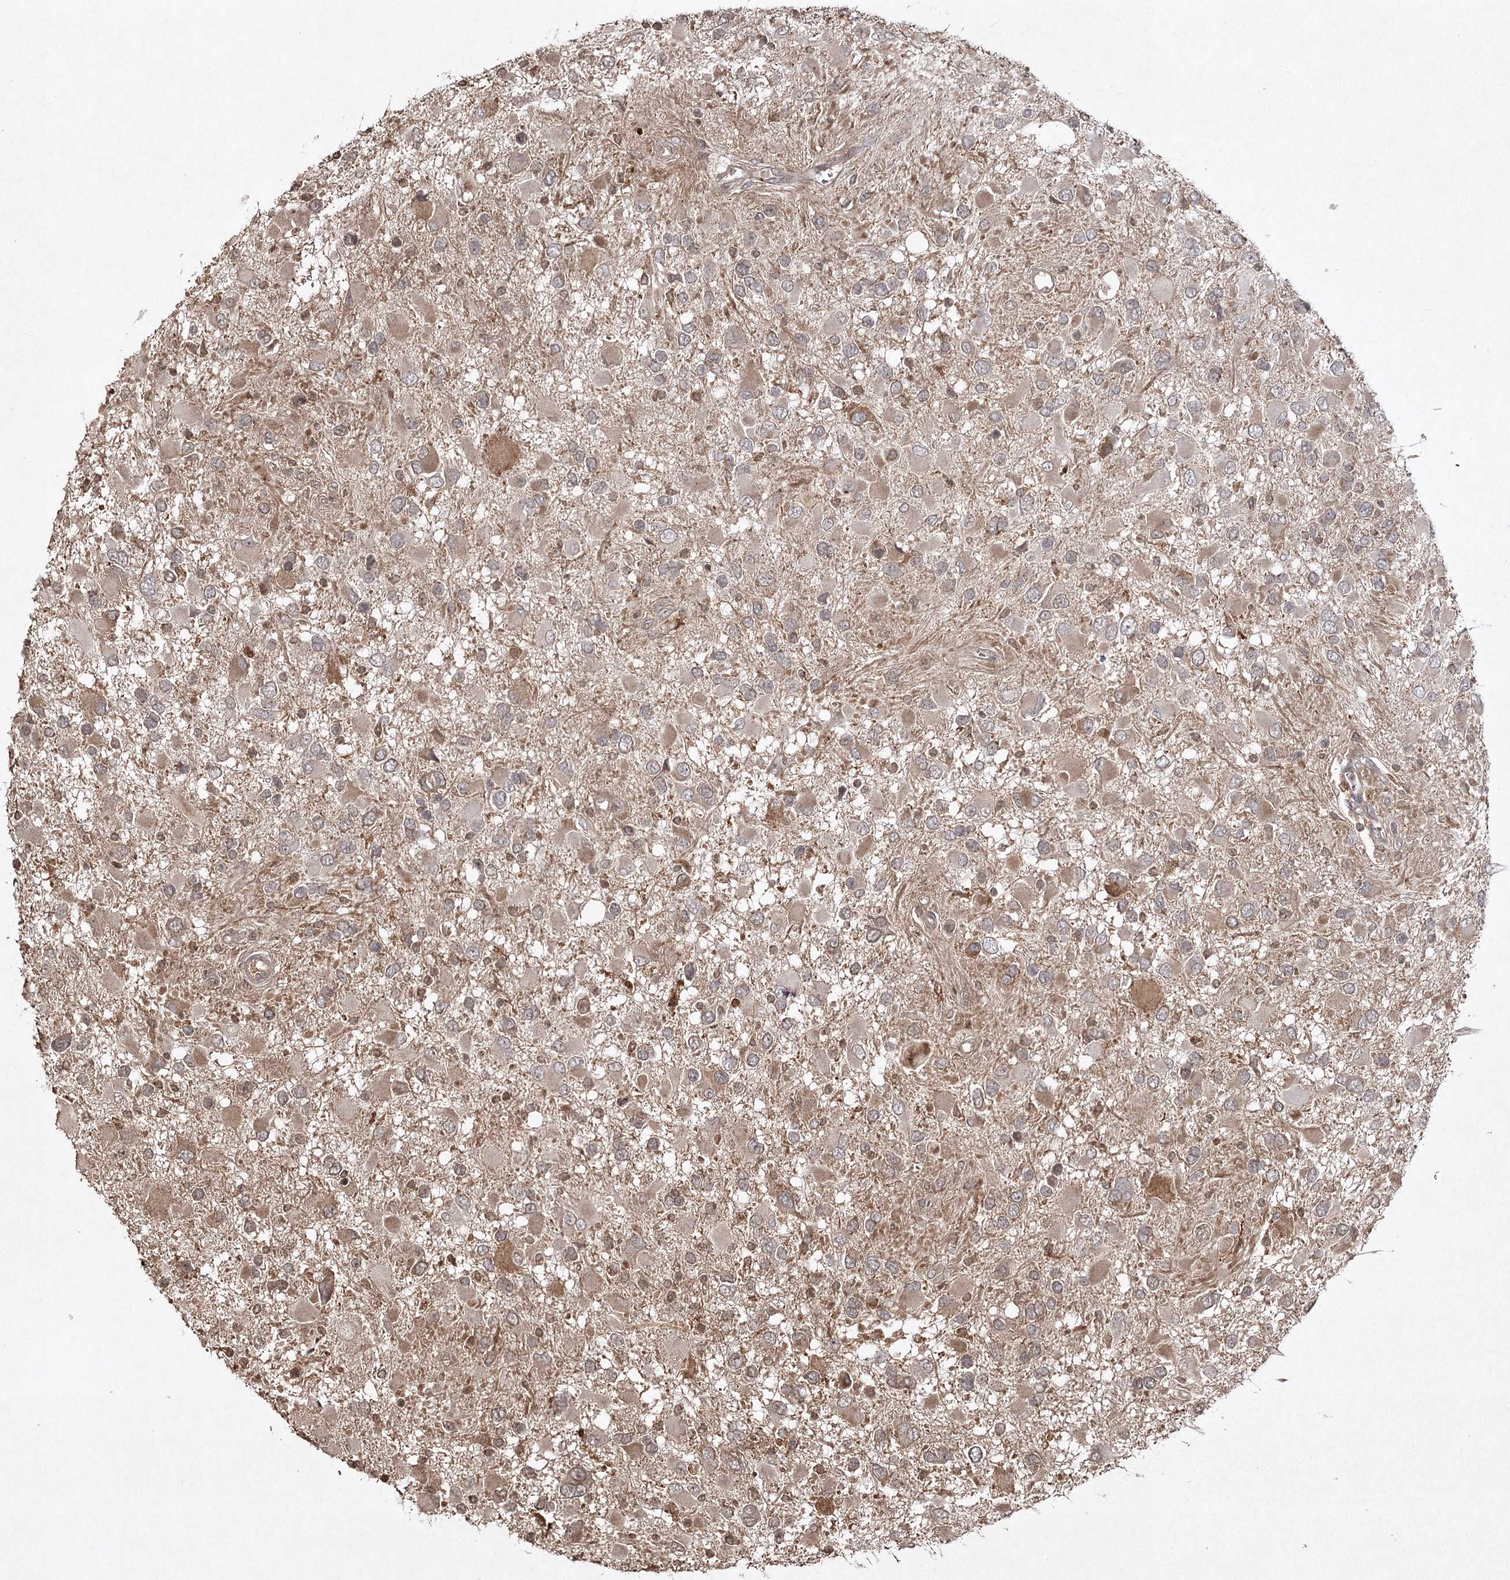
{"staining": {"intensity": "moderate", "quantity": "<25%", "location": "cytoplasmic/membranous"}, "tissue": "glioma", "cell_type": "Tumor cells", "image_type": "cancer", "snomed": [{"axis": "morphology", "description": "Glioma, malignant, High grade"}, {"axis": "topography", "description": "Brain"}], "caption": "Glioma stained with a brown dye displays moderate cytoplasmic/membranous positive staining in approximately <25% of tumor cells.", "gene": "CYP2B6", "patient": {"sex": "male", "age": 53}}